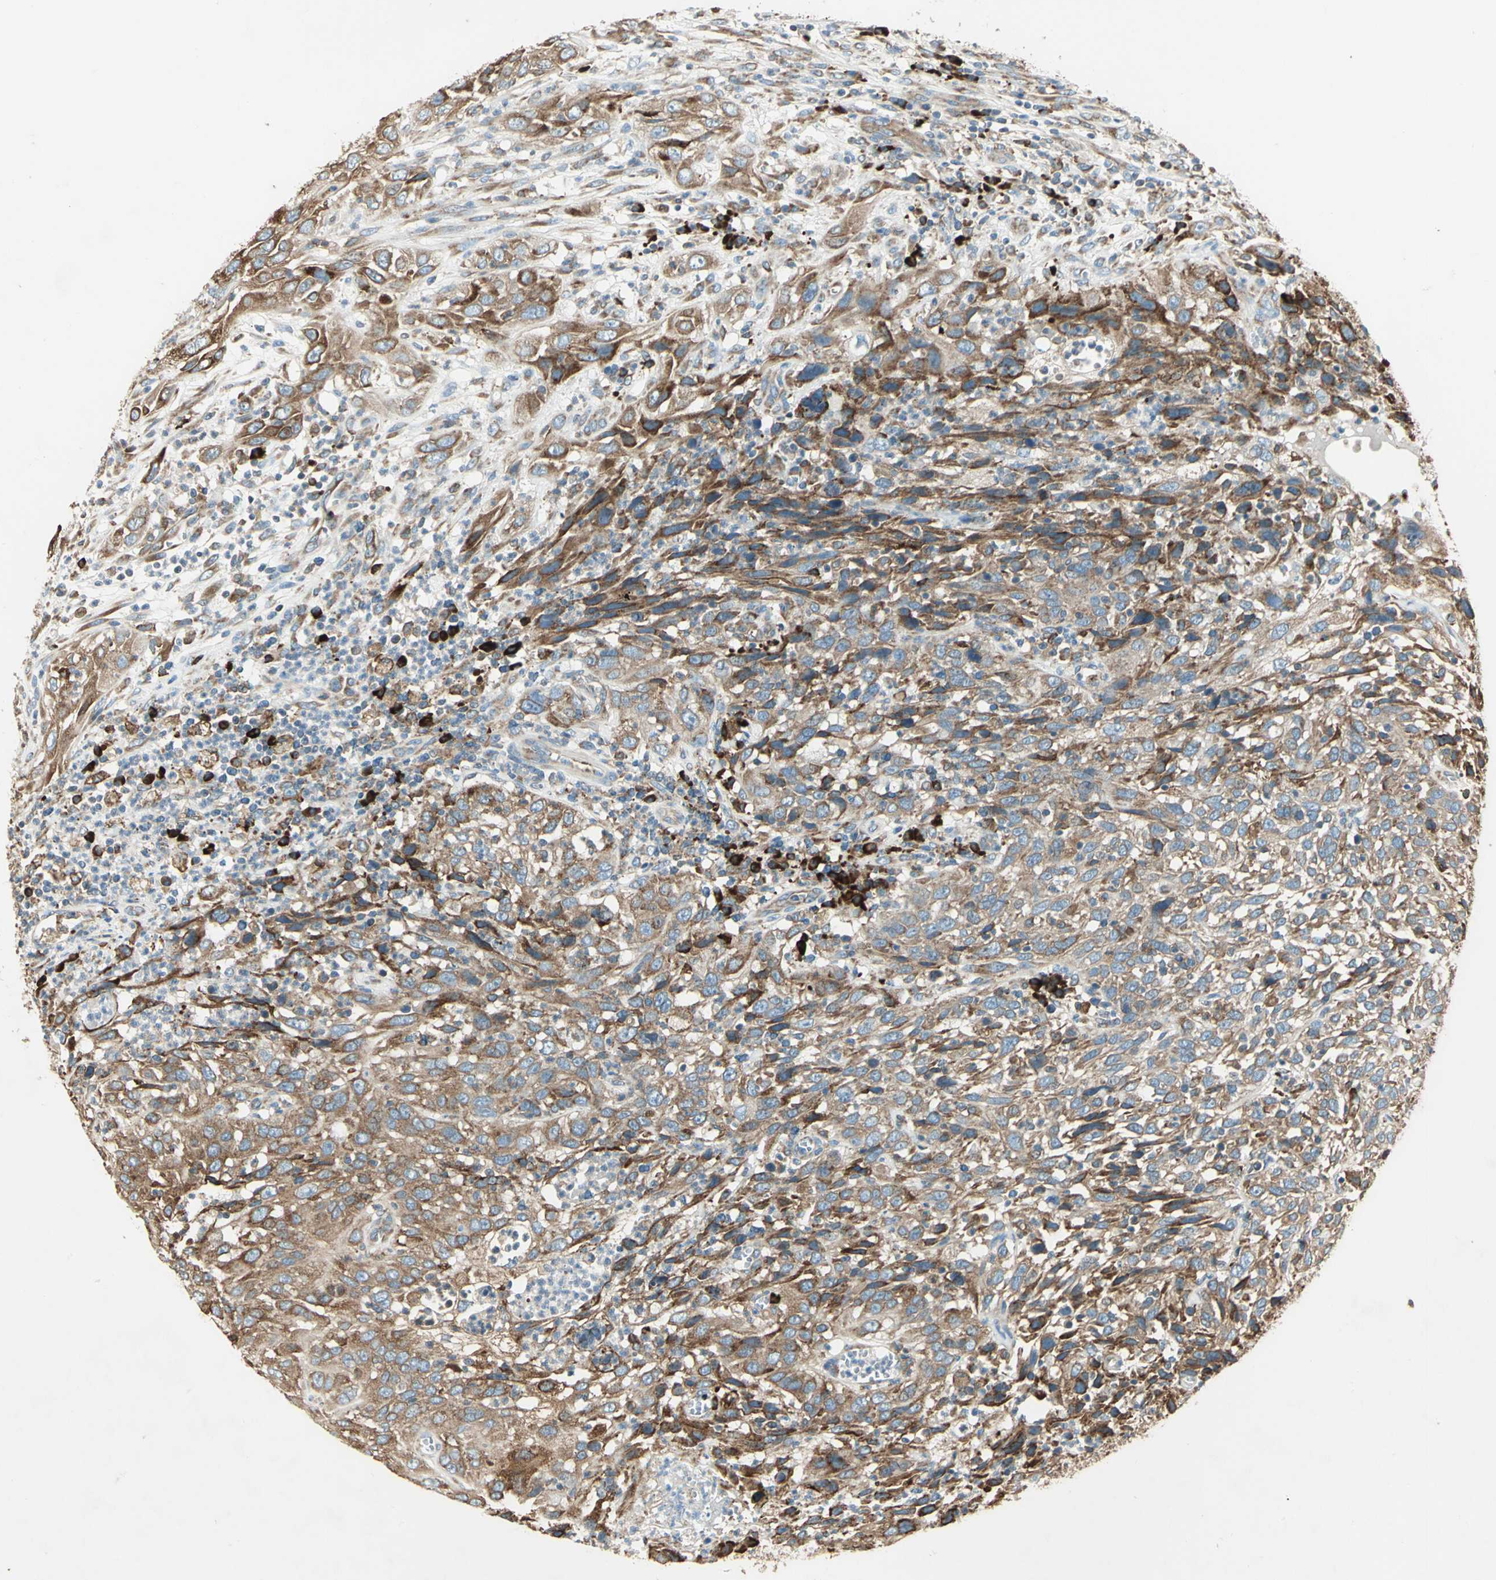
{"staining": {"intensity": "moderate", "quantity": ">75%", "location": "cytoplasmic/membranous"}, "tissue": "cervical cancer", "cell_type": "Tumor cells", "image_type": "cancer", "snomed": [{"axis": "morphology", "description": "Squamous cell carcinoma, NOS"}, {"axis": "topography", "description": "Cervix"}], "caption": "A medium amount of moderate cytoplasmic/membranous expression is identified in about >75% of tumor cells in cervical cancer tissue.", "gene": "PDIA4", "patient": {"sex": "female", "age": 32}}